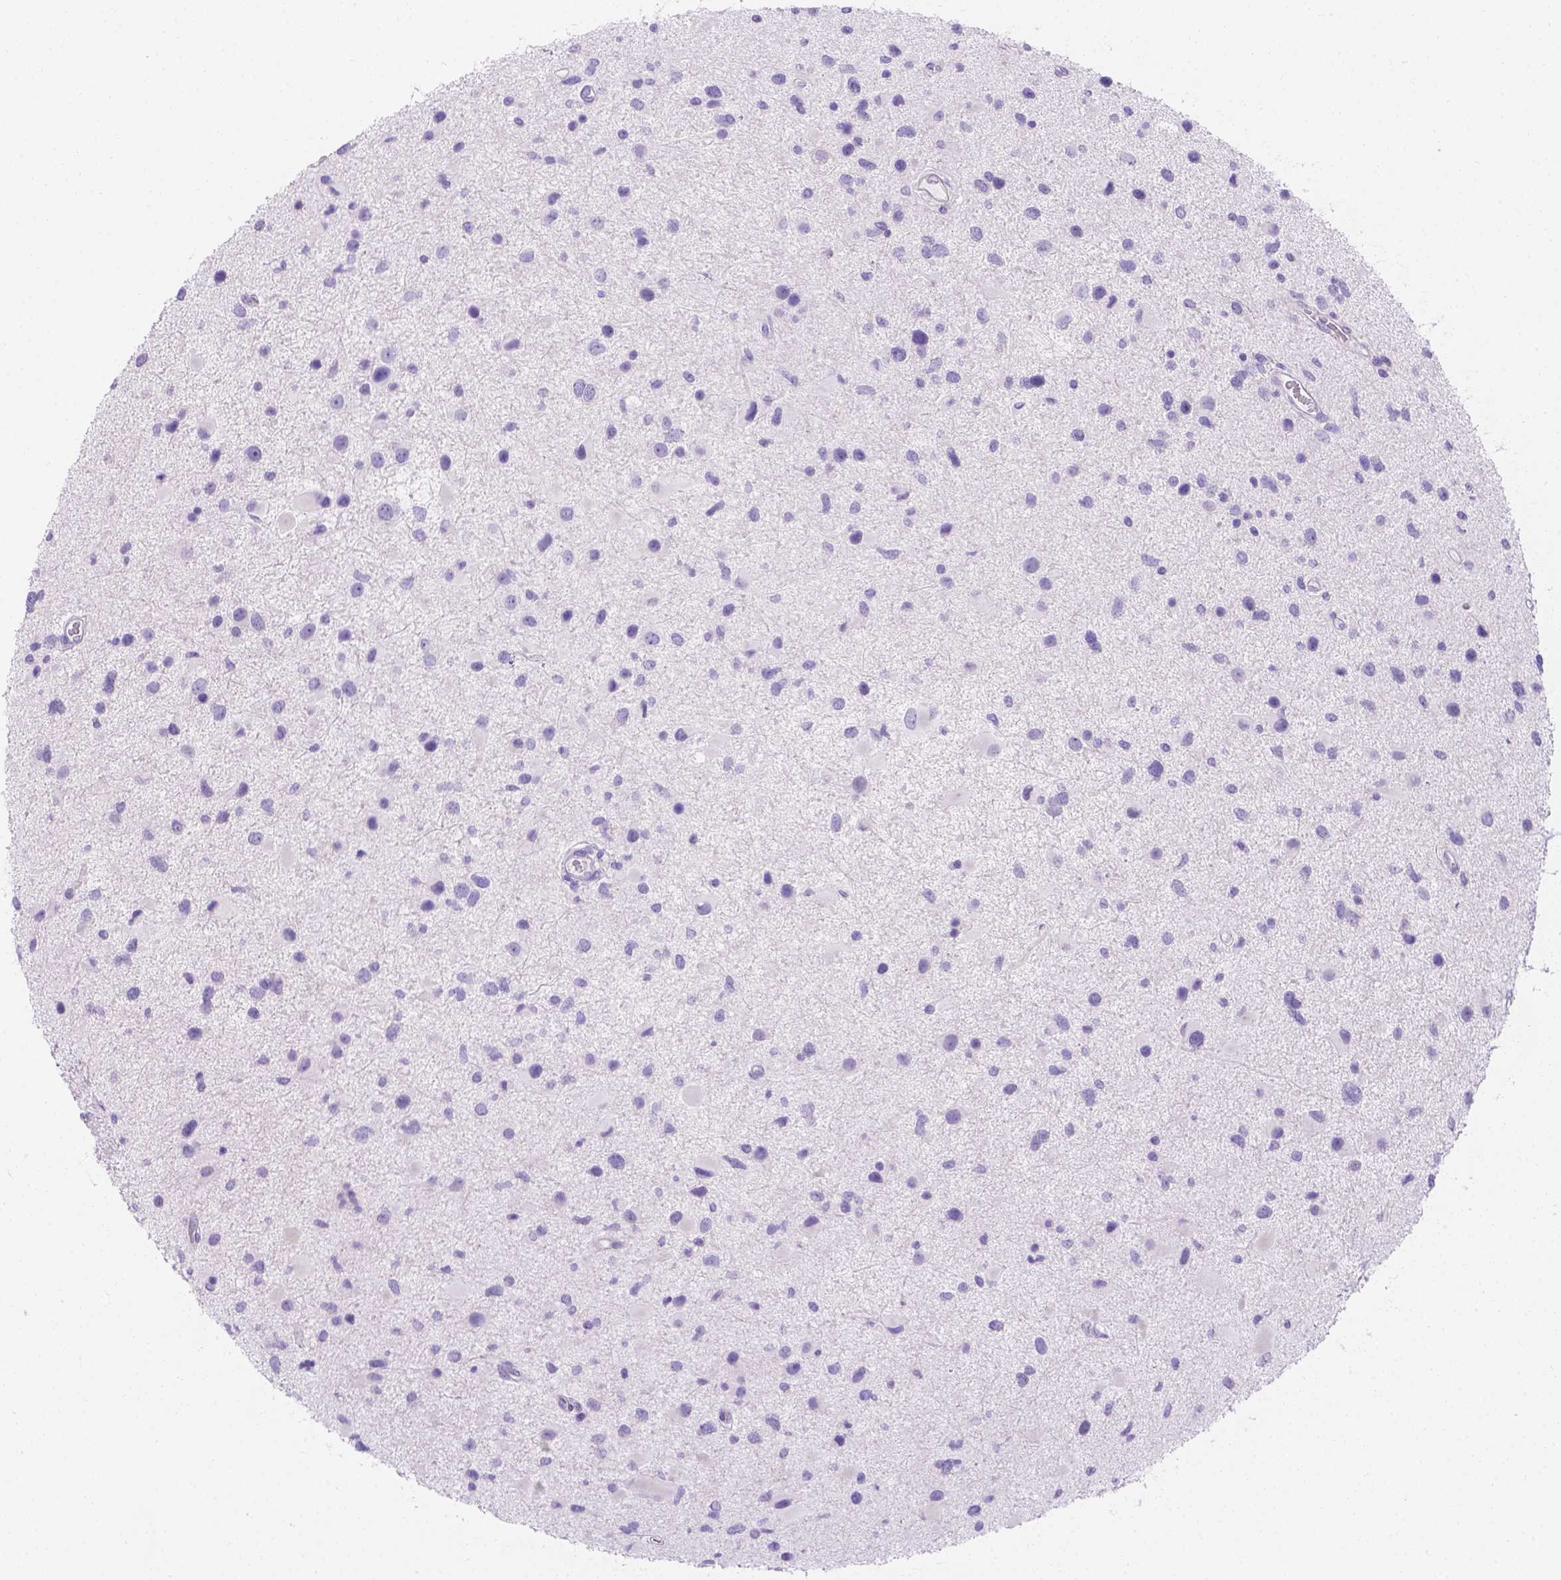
{"staining": {"intensity": "negative", "quantity": "none", "location": "none"}, "tissue": "glioma", "cell_type": "Tumor cells", "image_type": "cancer", "snomed": [{"axis": "morphology", "description": "Glioma, malignant, Low grade"}, {"axis": "topography", "description": "Brain"}], "caption": "A photomicrograph of malignant glioma (low-grade) stained for a protein demonstrates no brown staining in tumor cells.", "gene": "MLN", "patient": {"sex": "female", "age": 32}}